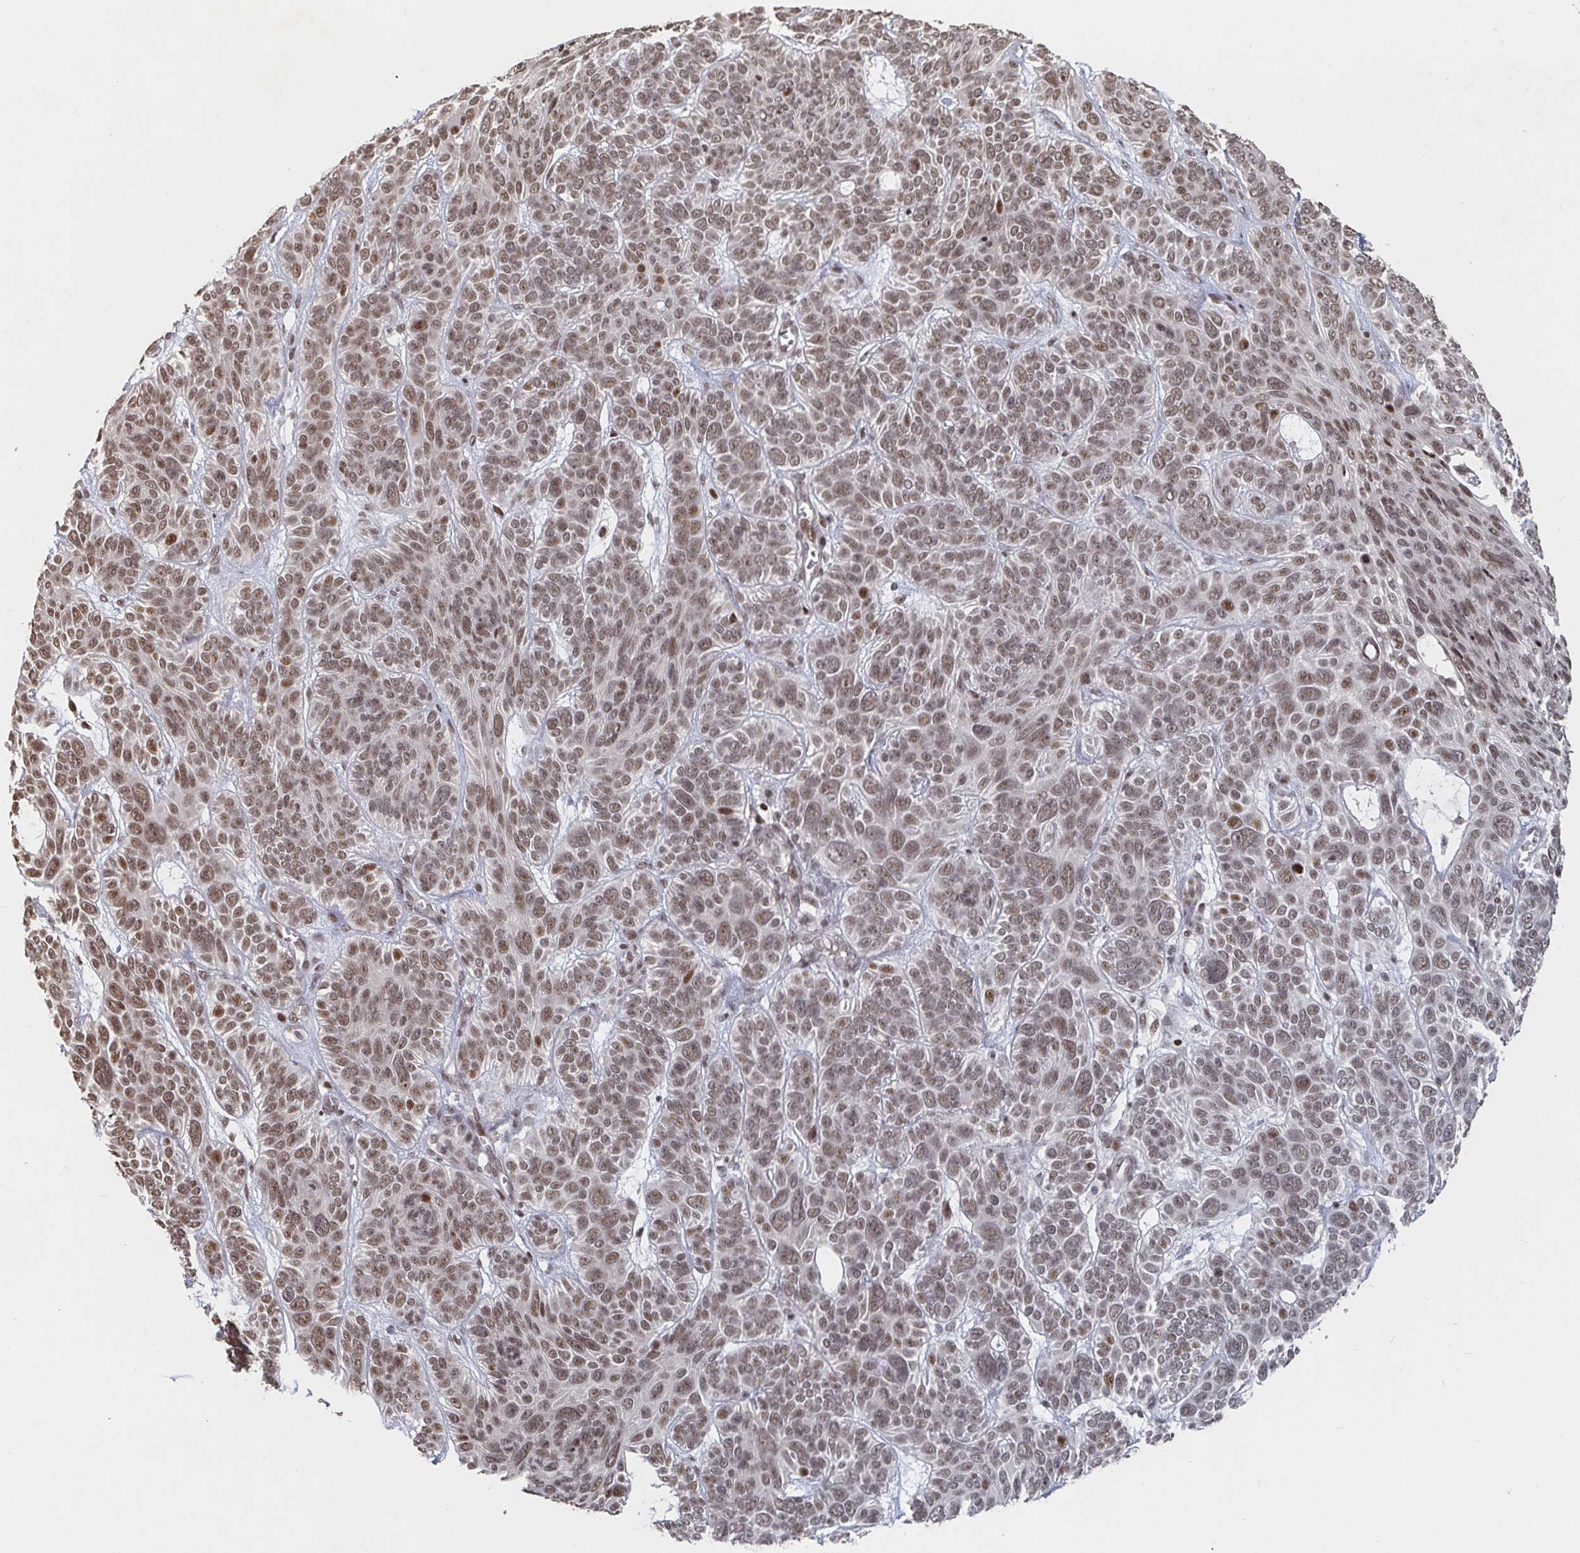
{"staining": {"intensity": "moderate", "quantity": ">75%", "location": "nuclear"}, "tissue": "skin cancer", "cell_type": "Tumor cells", "image_type": "cancer", "snomed": [{"axis": "morphology", "description": "Basal cell carcinoma"}, {"axis": "topography", "description": "Skin"}, {"axis": "topography", "description": "Skin of face"}], "caption": "Human basal cell carcinoma (skin) stained with a brown dye exhibits moderate nuclear positive expression in approximately >75% of tumor cells.", "gene": "ZDHHC12", "patient": {"sex": "male", "age": 73}}